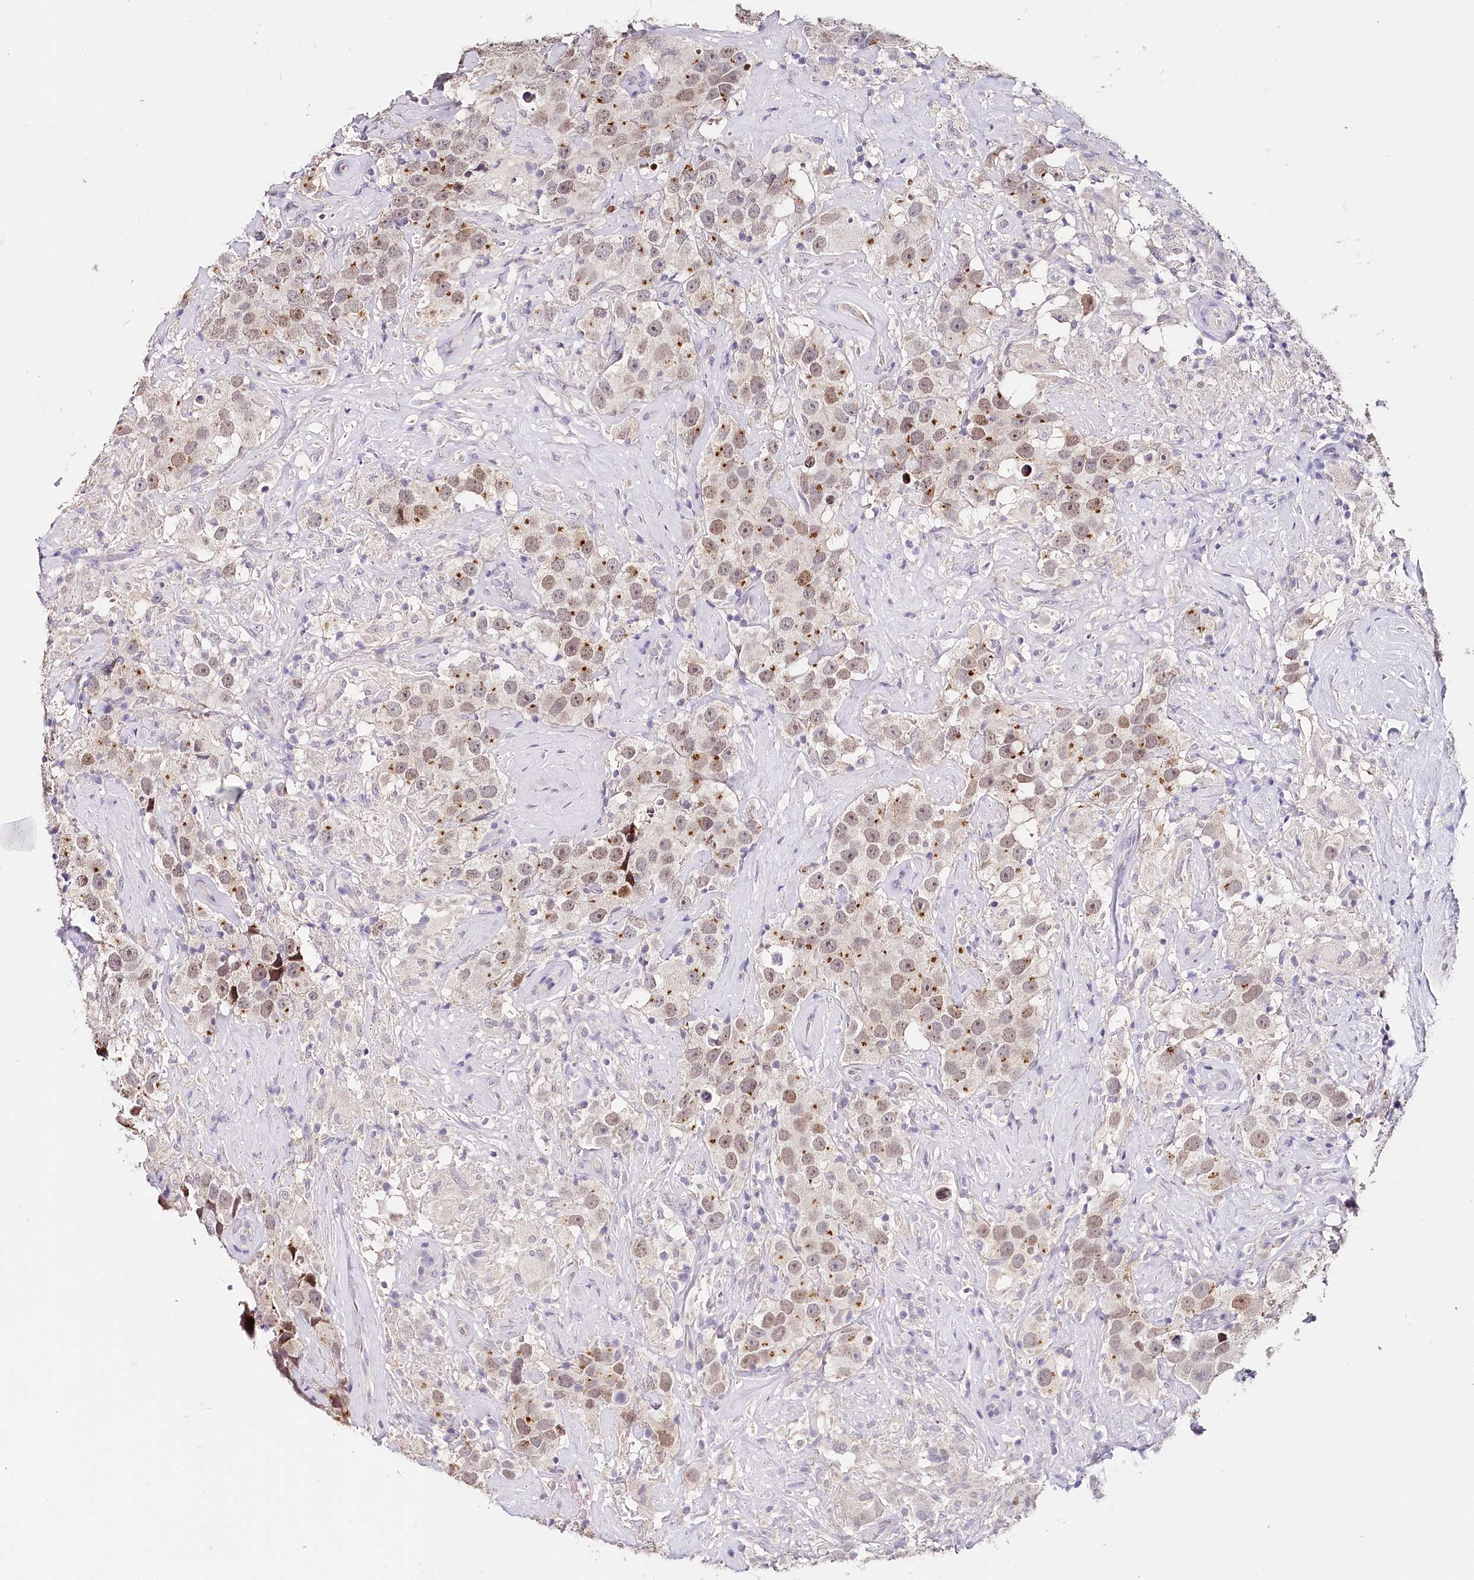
{"staining": {"intensity": "moderate", "quantity": ">75%", "location": "nuclear"}, "tissue": "testis cancer", "cell_type": "Tumor cells", "image_type": "cancer", "snomed": [{"axis": "morphology", "description": "Seminoma, NOS"}, {"axis": "topography", "description": "Testis"}], "caption": "Immunohistochemical staining of testis cancer (seminoma) reveals moderate nuclear protein positivity in approximately >75% of tumor cells.", "gene": "TP53", "patient": {"sex": "male", "age": 49}}